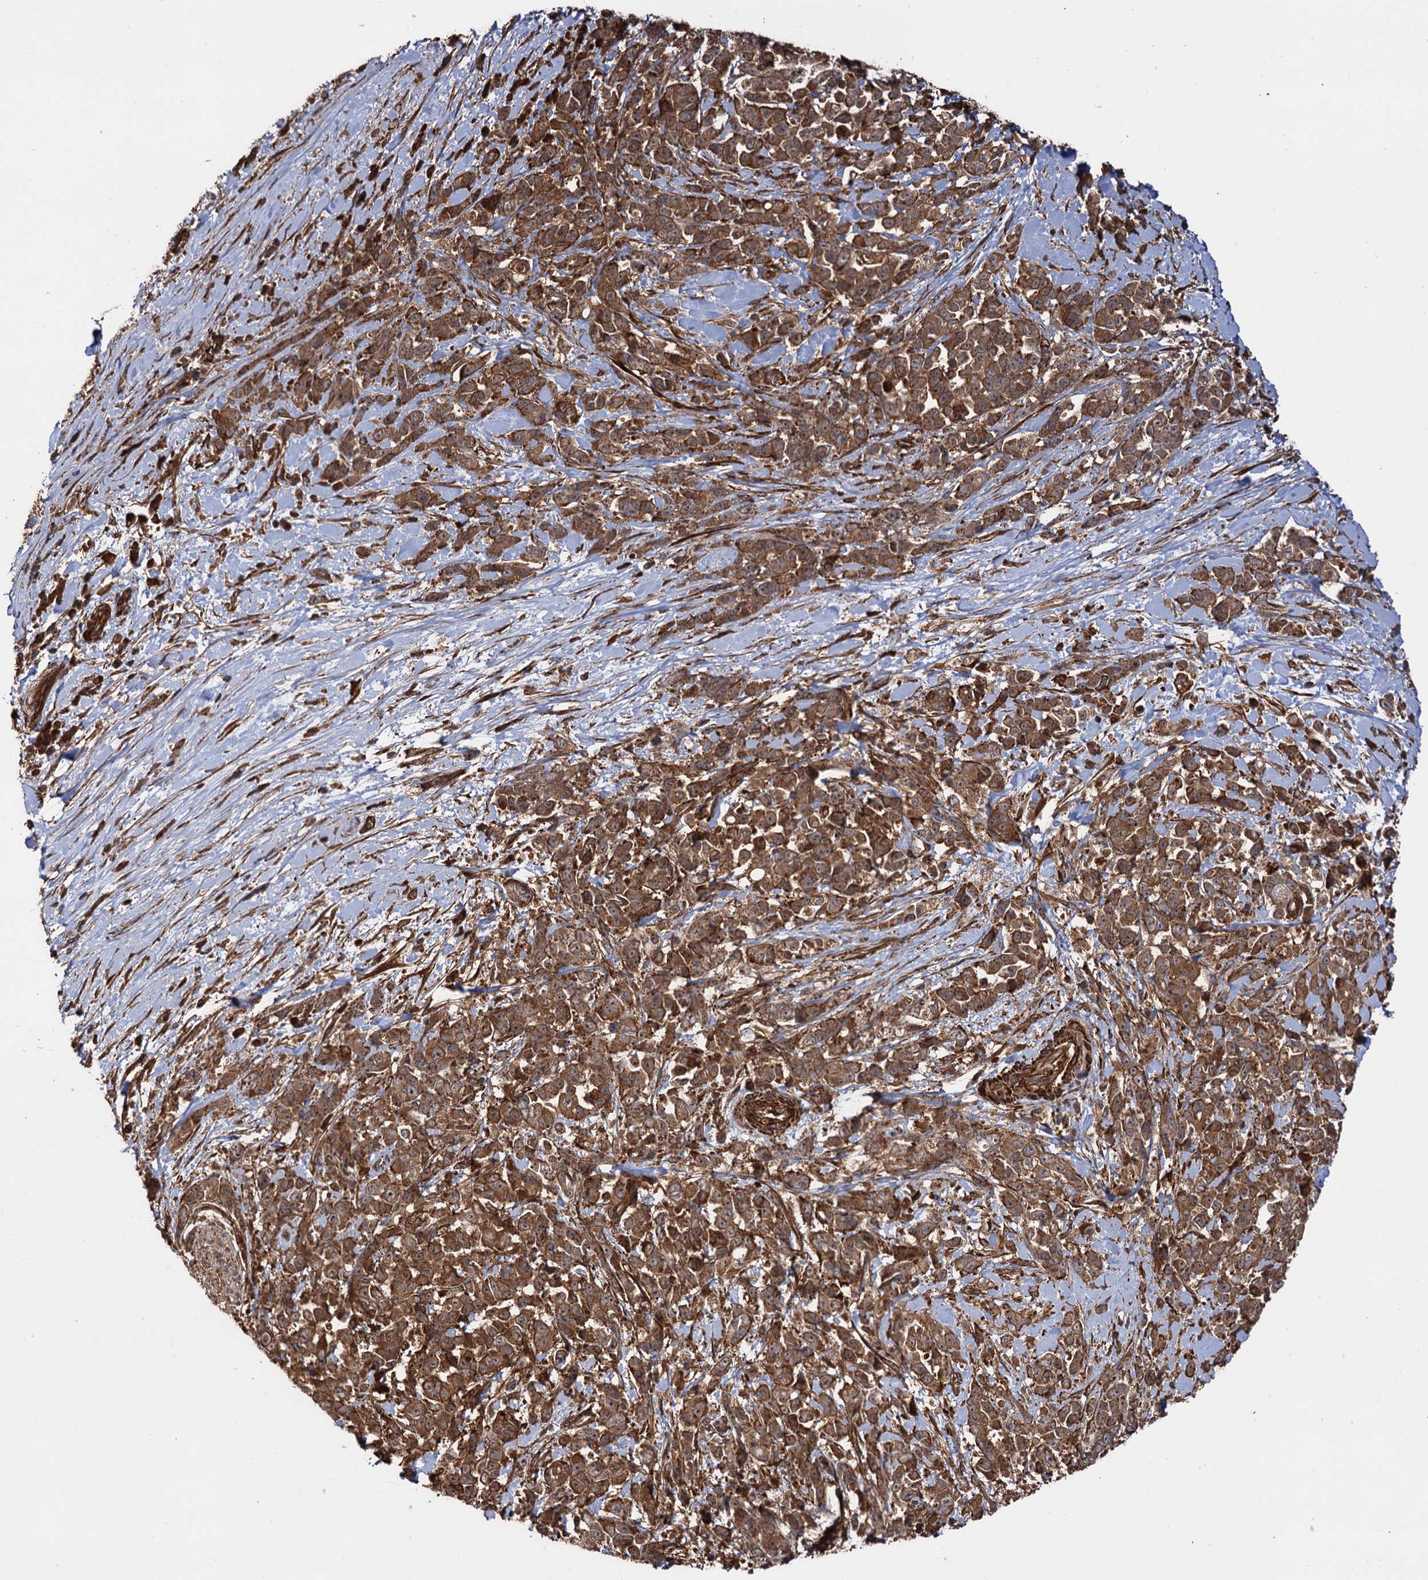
{"staining": {"intensity": "moderate", "quantity": ">75%", "location": "cytoplasmic/membranous"}, "tissue": "pancreatic cancer", "cell_type": "Tumor cells", "image_type": "cancer", "snomed": [{"axis": "morphology", "description": "Normal tissue, NOS"}, {"axis": "morphology", "description": "Adenocarcinoma, NOS"}, {"axis": "topography", "description": "Pancreas"}], "caption": "Immunohistochemical staining of pancreatic cancer (adenocarcinoma) exhibits medium levels of moderate cytoplasmic/membranous positivity in about >75% of tumor cells. (Brightfield microscopy of DAB IHC at high magnification).", "gene": "ATP8B4", "patient": {"sex": "female", "age": 64}}